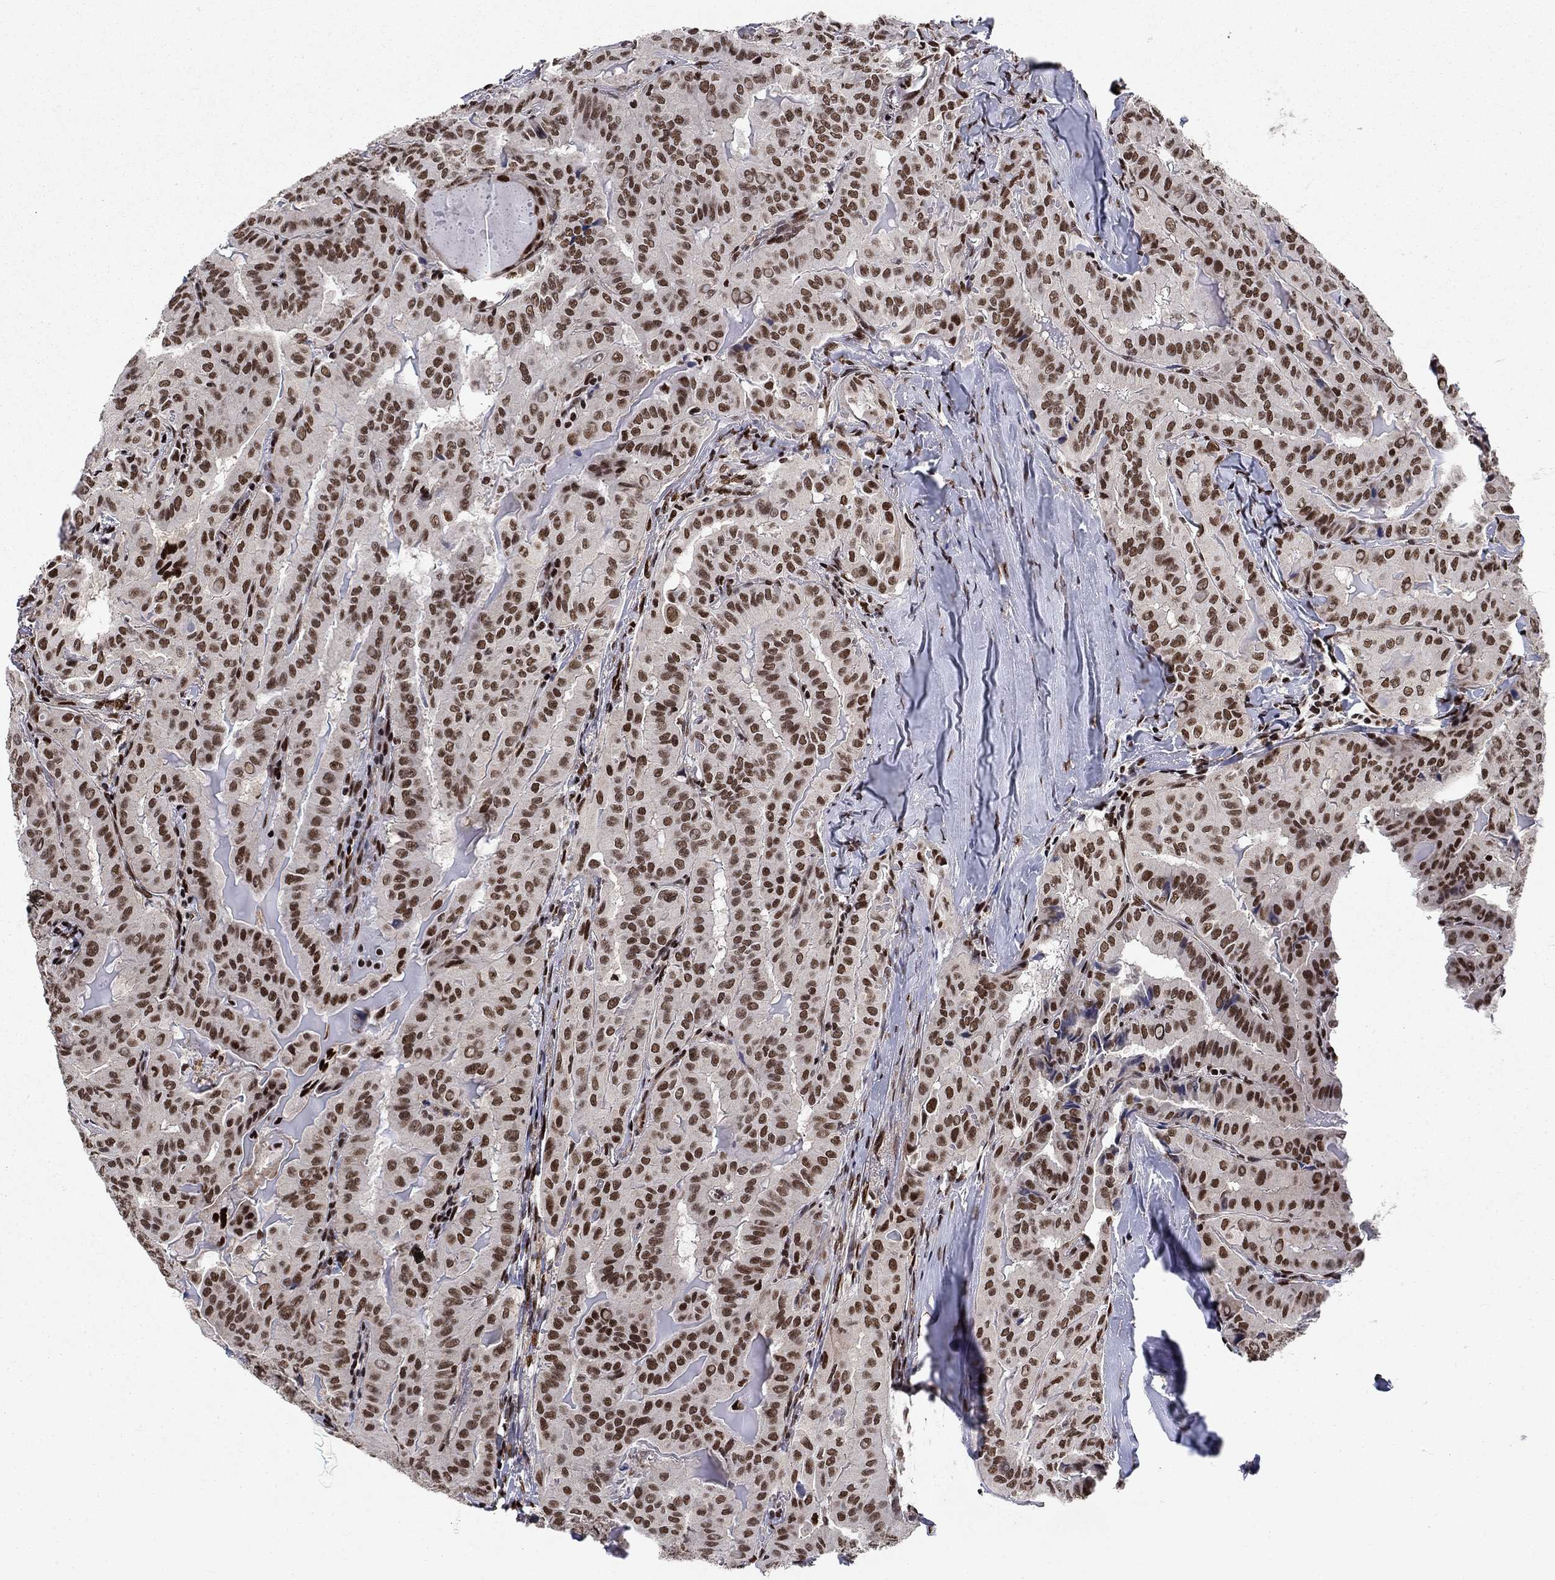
{"staining": {"intensity": "strong", "quantity": "25%-75%", "location": "nuclear"}, "tissue": "thyroid cancer", "cell_type": "Tumor cells", "image_type": "cancer", "snomed": [{"axis": "morphology", "description": "Papillary adenocarcinoma, NOS"}, {"axis": "topography", "description": "Thyroid gland"}], "caption": "A high amount of strong nuclear positivity is identified in approximately 25%-75% of tumor cells in thyroid cancer tissue.", "gene": "RPRD1B", "patient": {"sex": "female", "age": 68}}